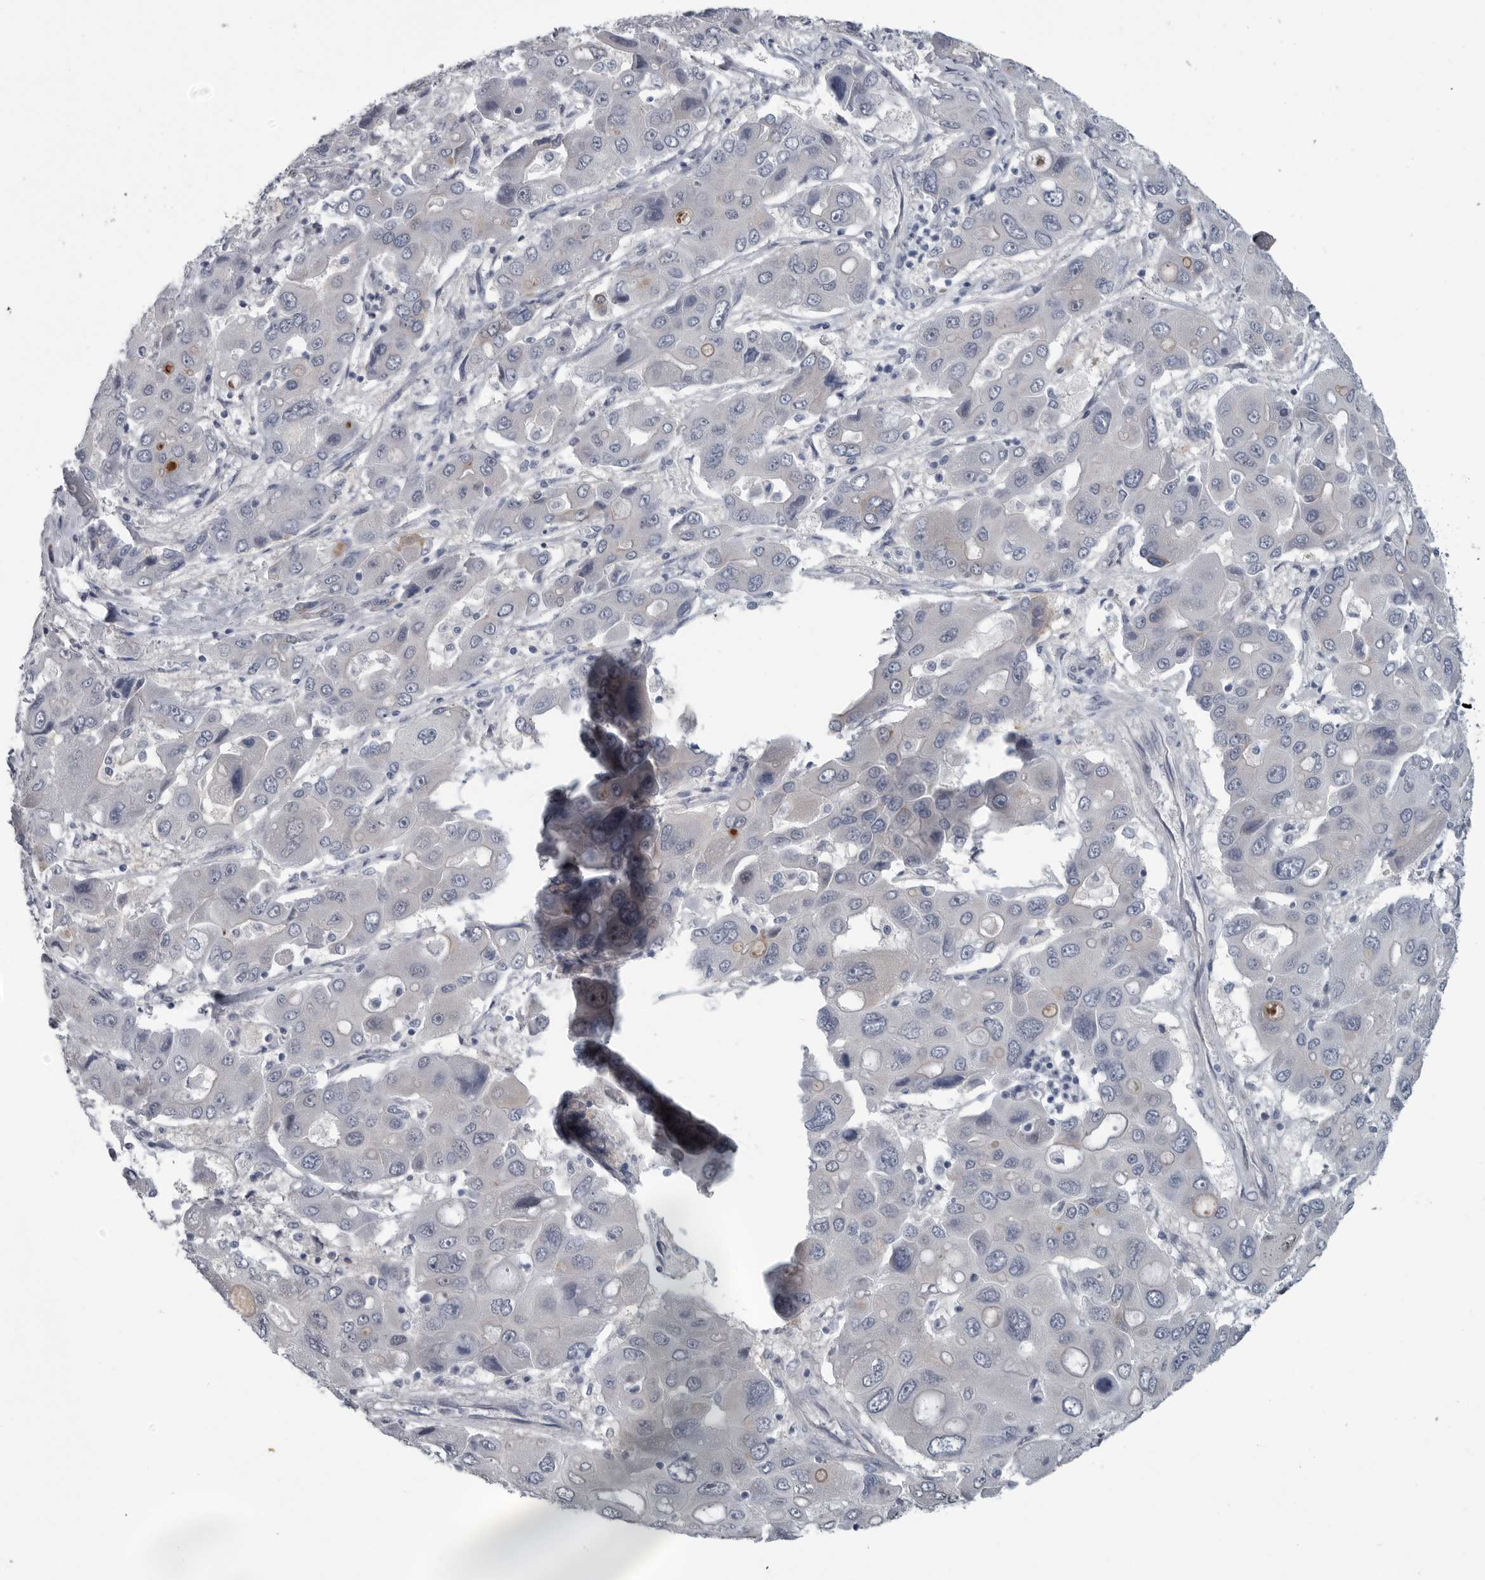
{"staining": {"intensity": "negative", "quantity": "none", "location": "none"}, "tissue": "liver cancer", "cell_type": "Tumor cells", "image_type": "cancer", "snomed": [{"axis": "morphology", "description": "Cholangiocarcinoma"}, {"axis": "topography", "description": "Liver"}], "caption": "A micrograph of human cholangiocarcinoma (liver) is negative for staining in tumor cells.", "gene": "MYOC", "patient": {"sex": "male", "age": 67}}